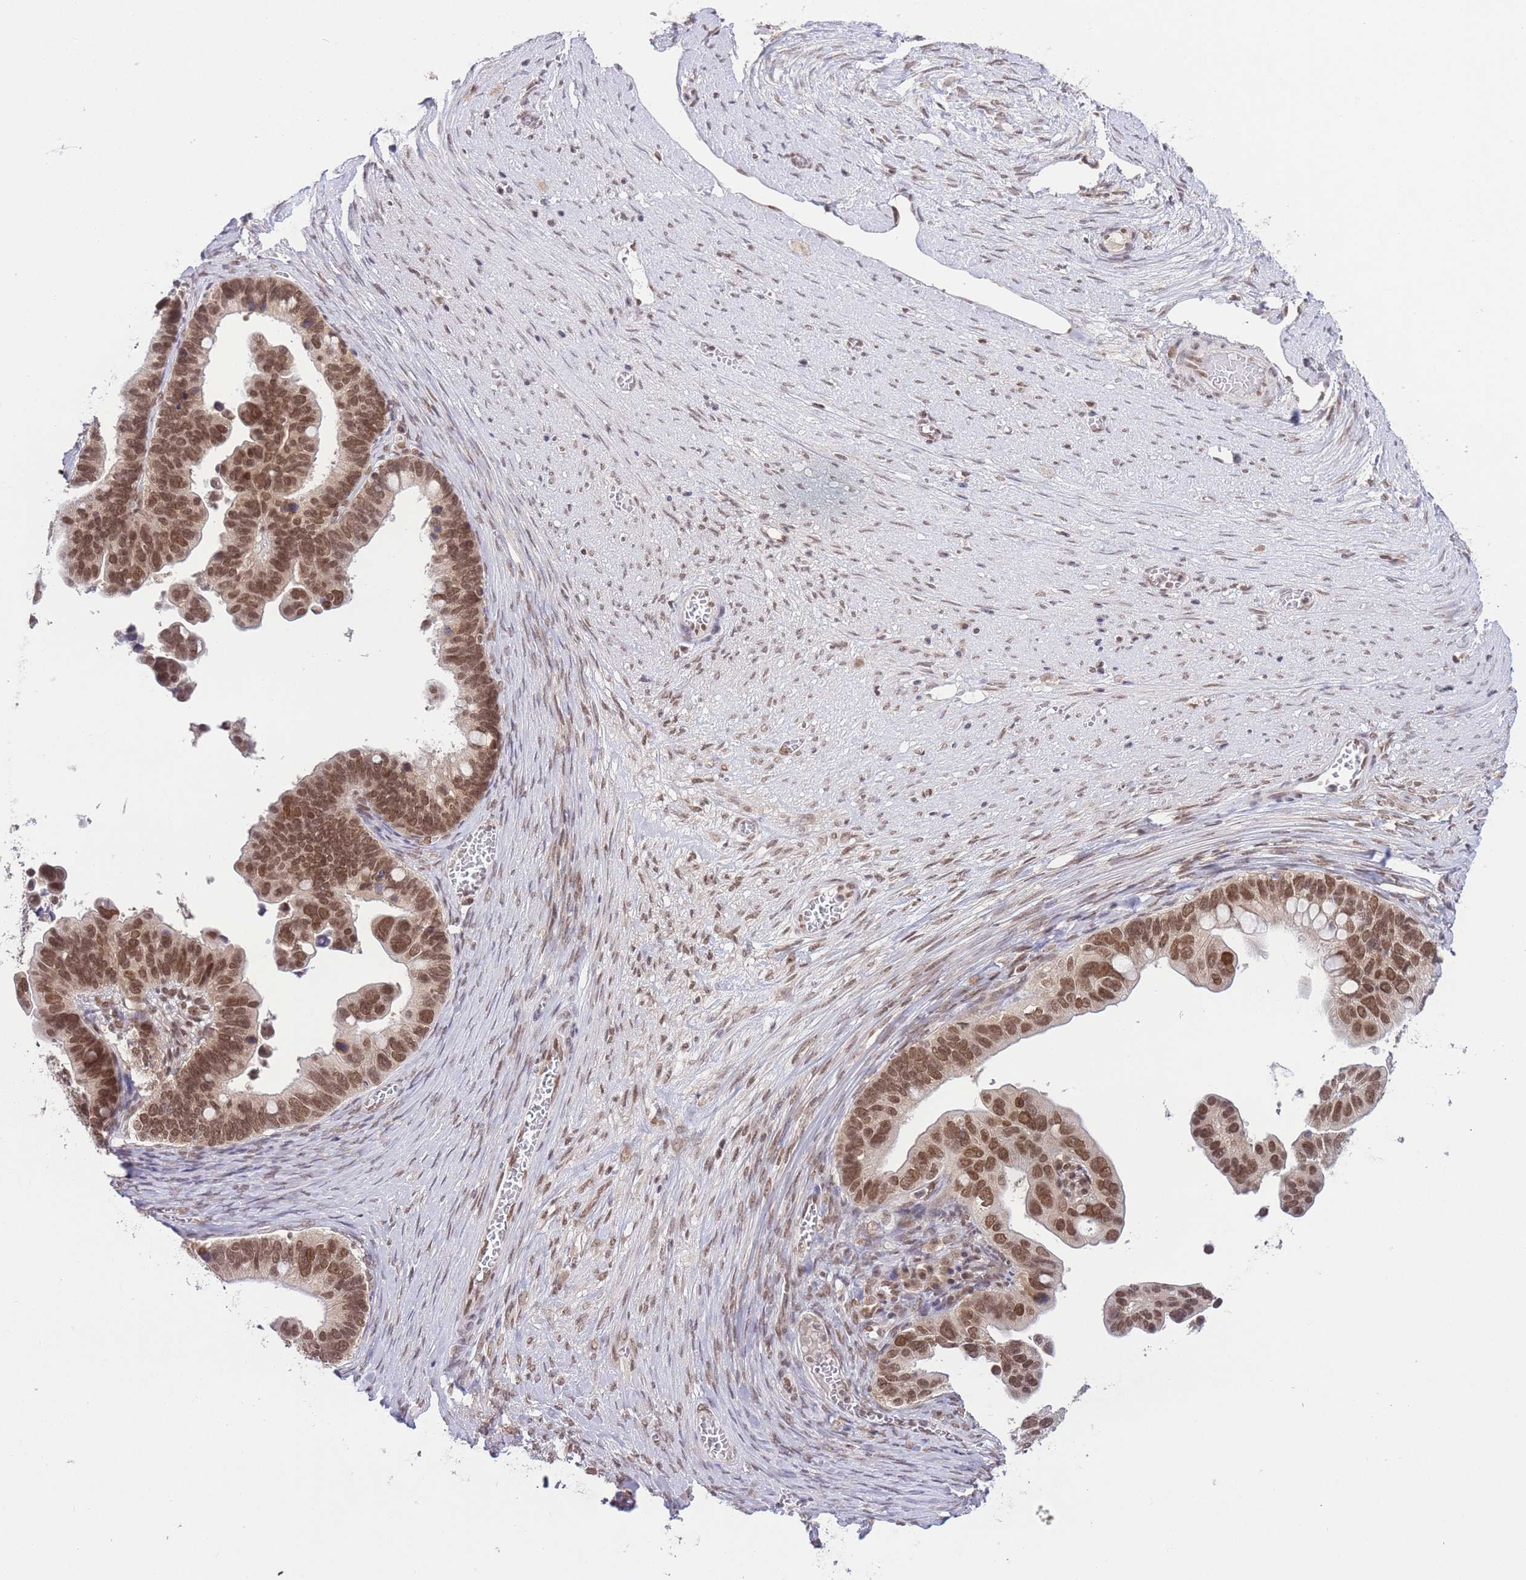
{"staining": {"intensity": "moderate", "quantity": ">75%", "location": "nuclear"}, "tissue": "ovarian cancer", "cell_type": "Tumor cells", "image_type": "cancer", "snomed": [{"axis": "morphology", "description": "Cystadenocarcinoma, serous, NOS"}, {"axis": "topography", "description": "Ovary"}], "caption": "Brown immunohistochemical staining in ovarian serous cystadenocarcinoma reveals moderate nuclear positivity in about >75% of tumor cells.", "gene": "TMED3", "patient": {"sex": "female", "age": 56}}